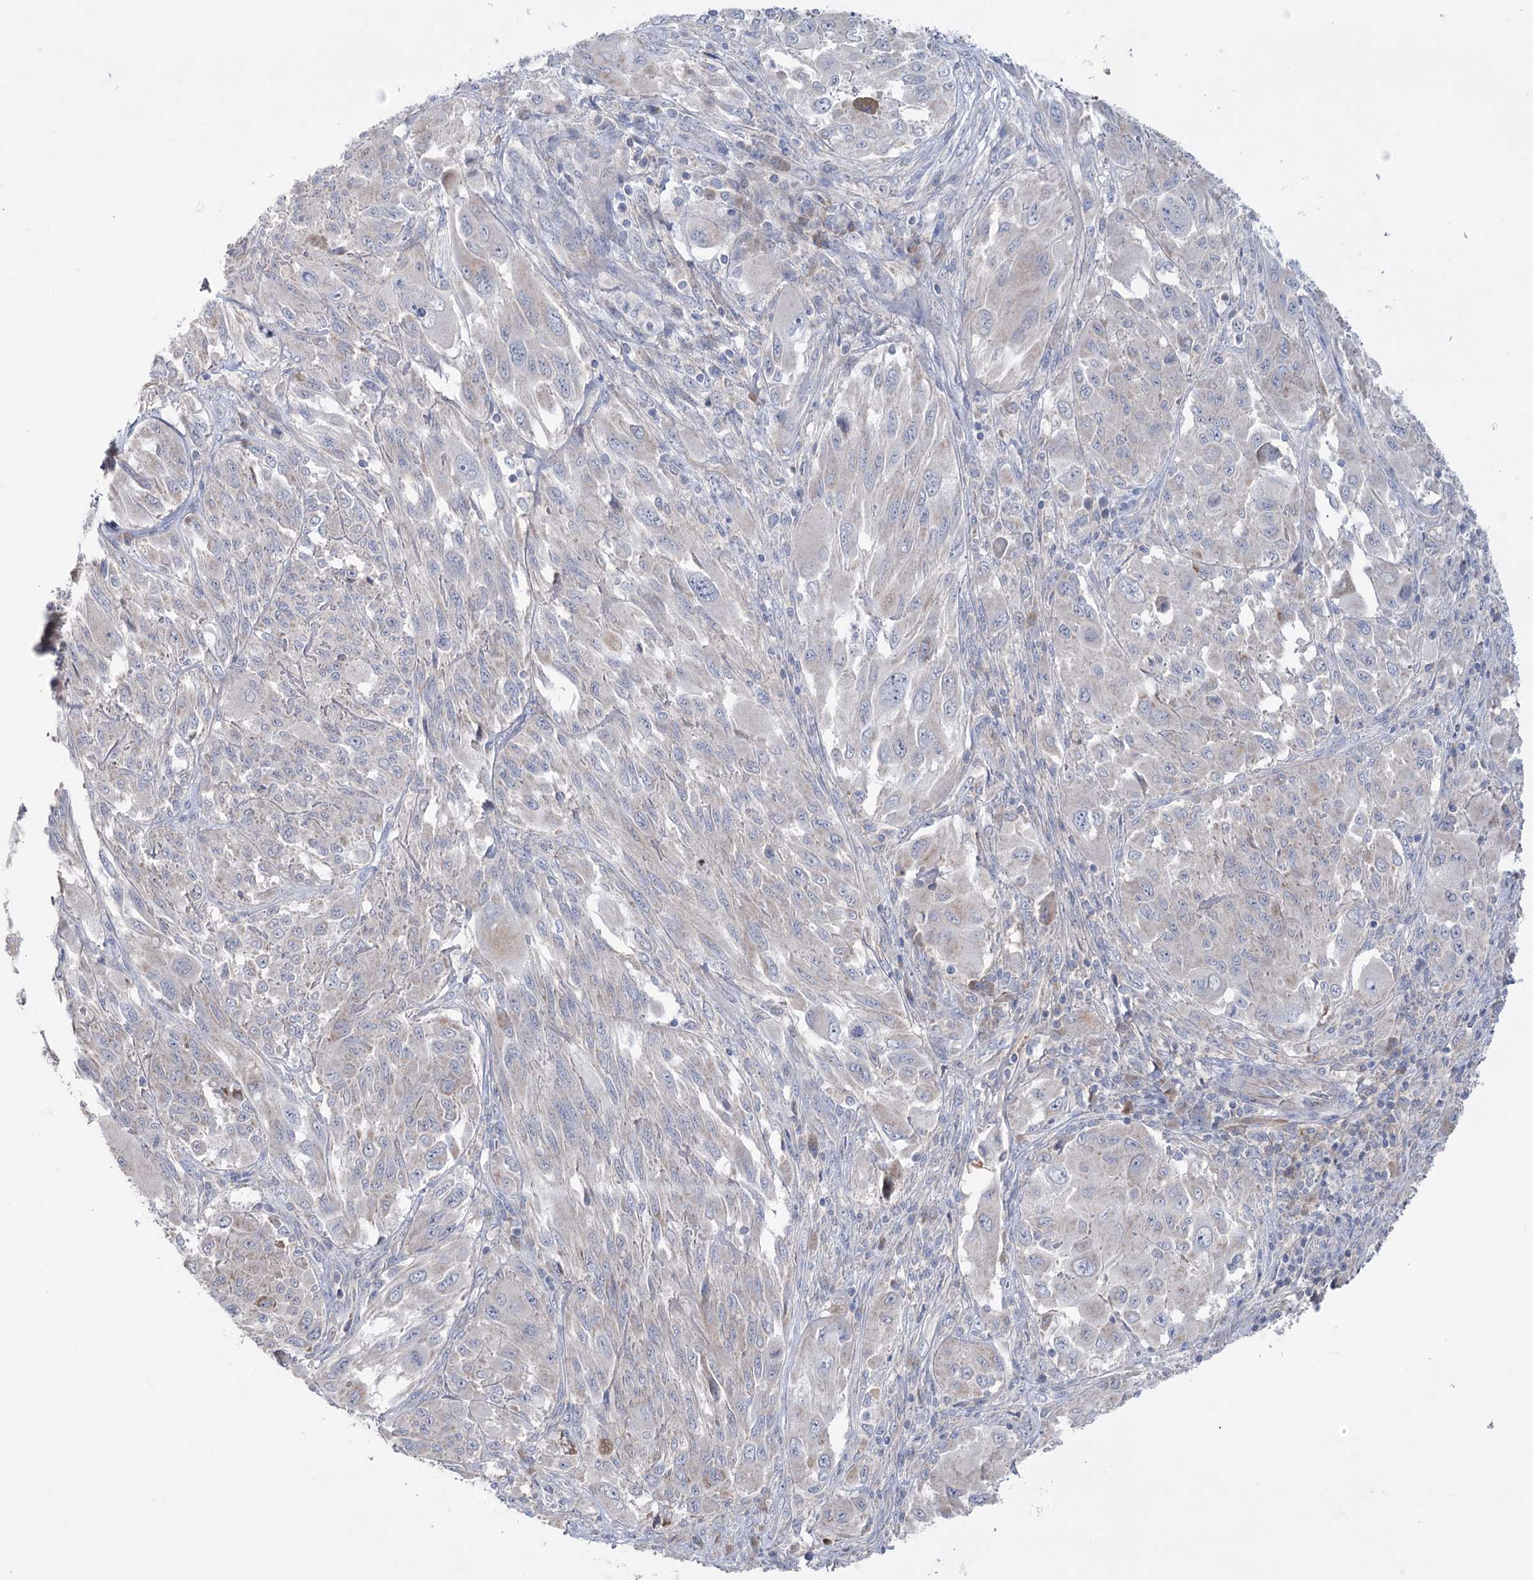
{"staining": {"intensity": "negative", "quantity": "none", "location": "none"}, "tissue": "melanoma", "cell_type": "Tumor cells", "image_type": "cancer", "snomed": [{"axis": "morphology", "description": "Malignant melanoma, NOS"}, {"axis": "topography", "description": "Skin"}], "caption": "High power microscopy photomicrograph of an immunohistochemistry micrograph of melanoma, revealing no significant expression in tumor cells.", "gene": "MTCH2", "patient": {"sex": "female", "age": 91}}